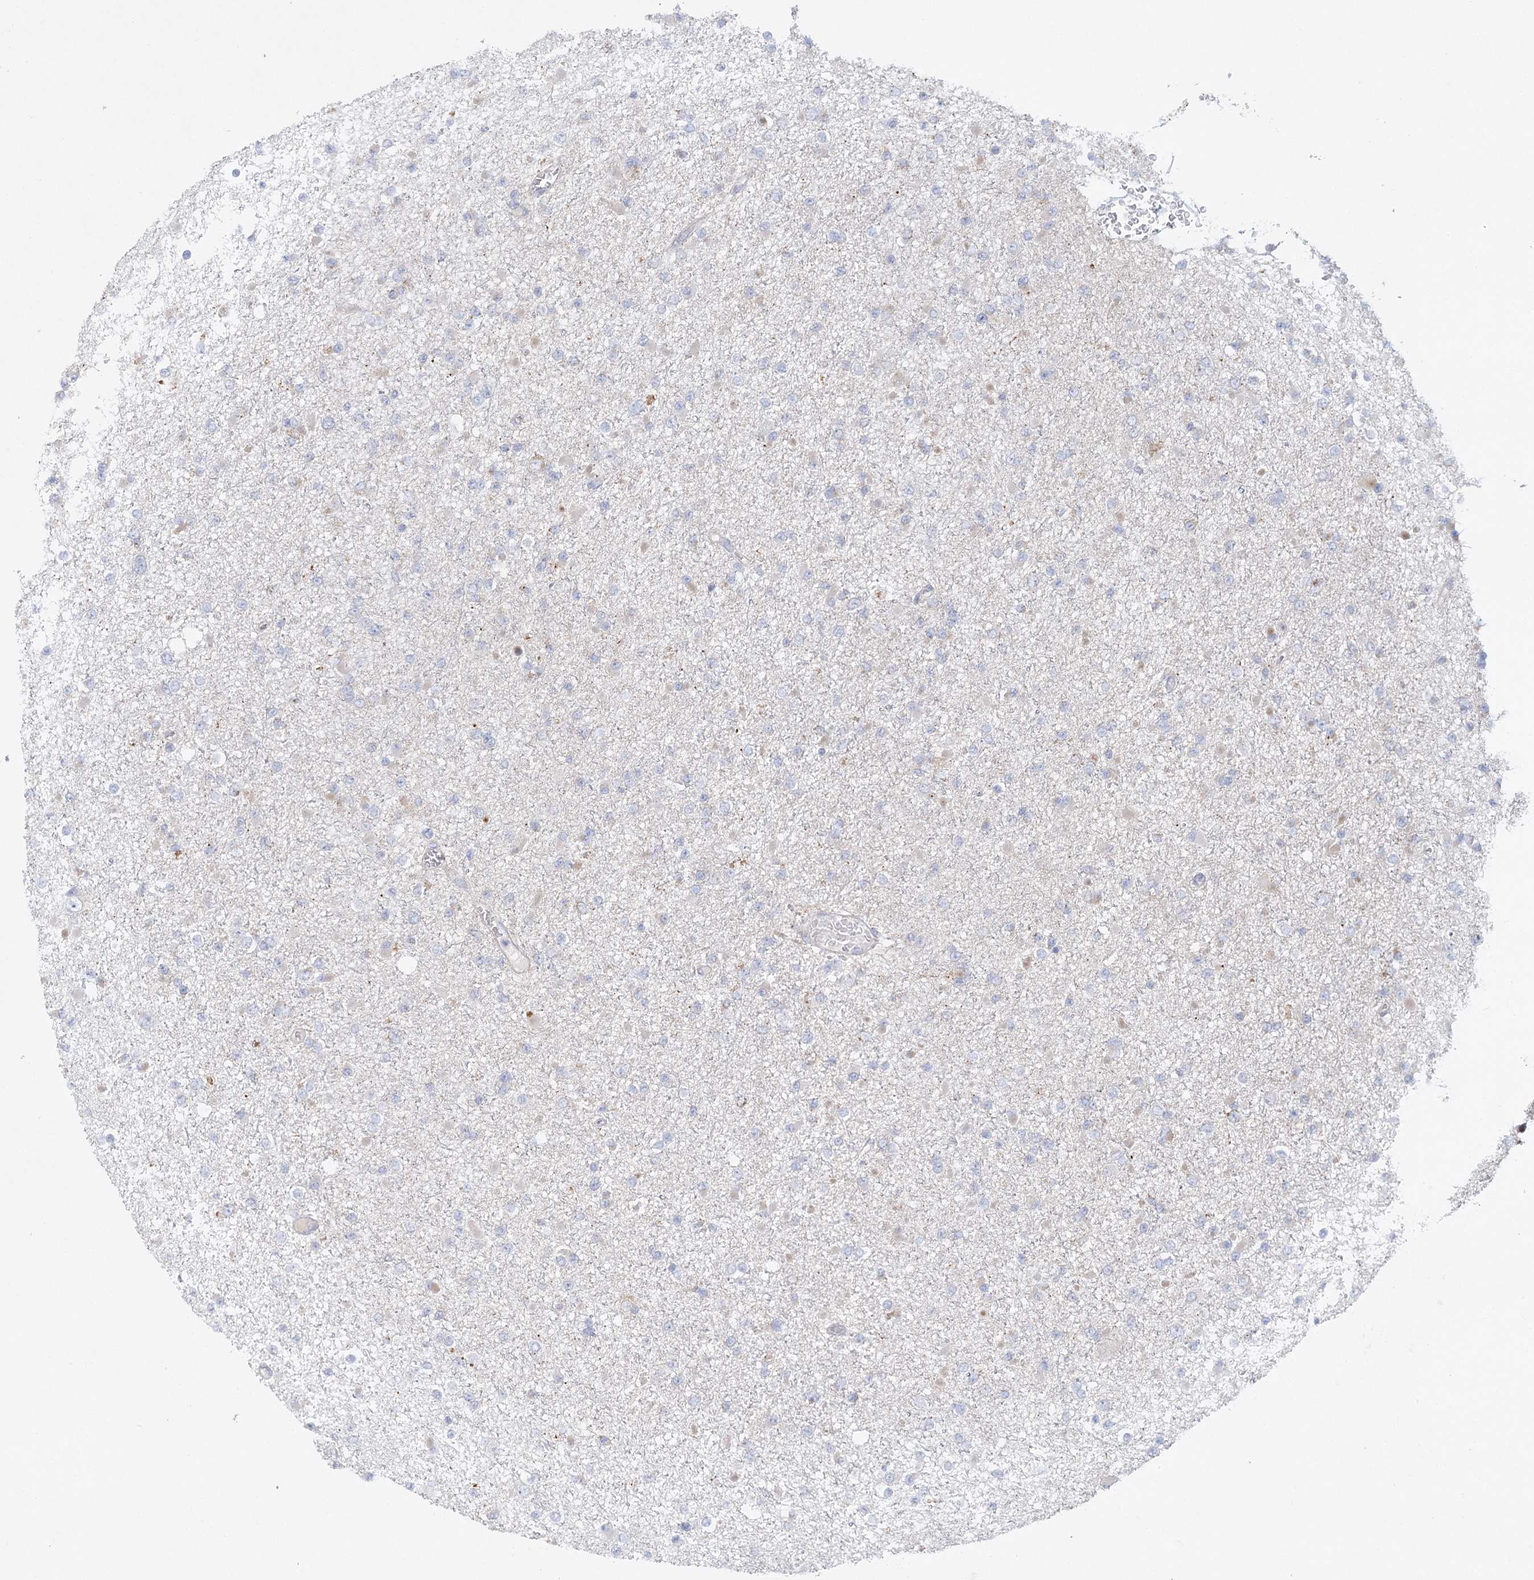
{"staining": {"intensity": "negative", "quantity": "none", "location": "none"}, "tissue": "glioma", "cell_type": "Tumor cells", "image_type": "cancer", "snomed": [{"axis": "morphology", "description": "Glioma, malignant, Low grade"}, {"axis": "topography", "description": "Brain"}], "caption": "Glioma stained for a protein using immunohistochemistry (IHC) demonstrates no positivity tumor cells.", "gene": "DHTKD1", "patient": {"sex": "female", "age": 22}}